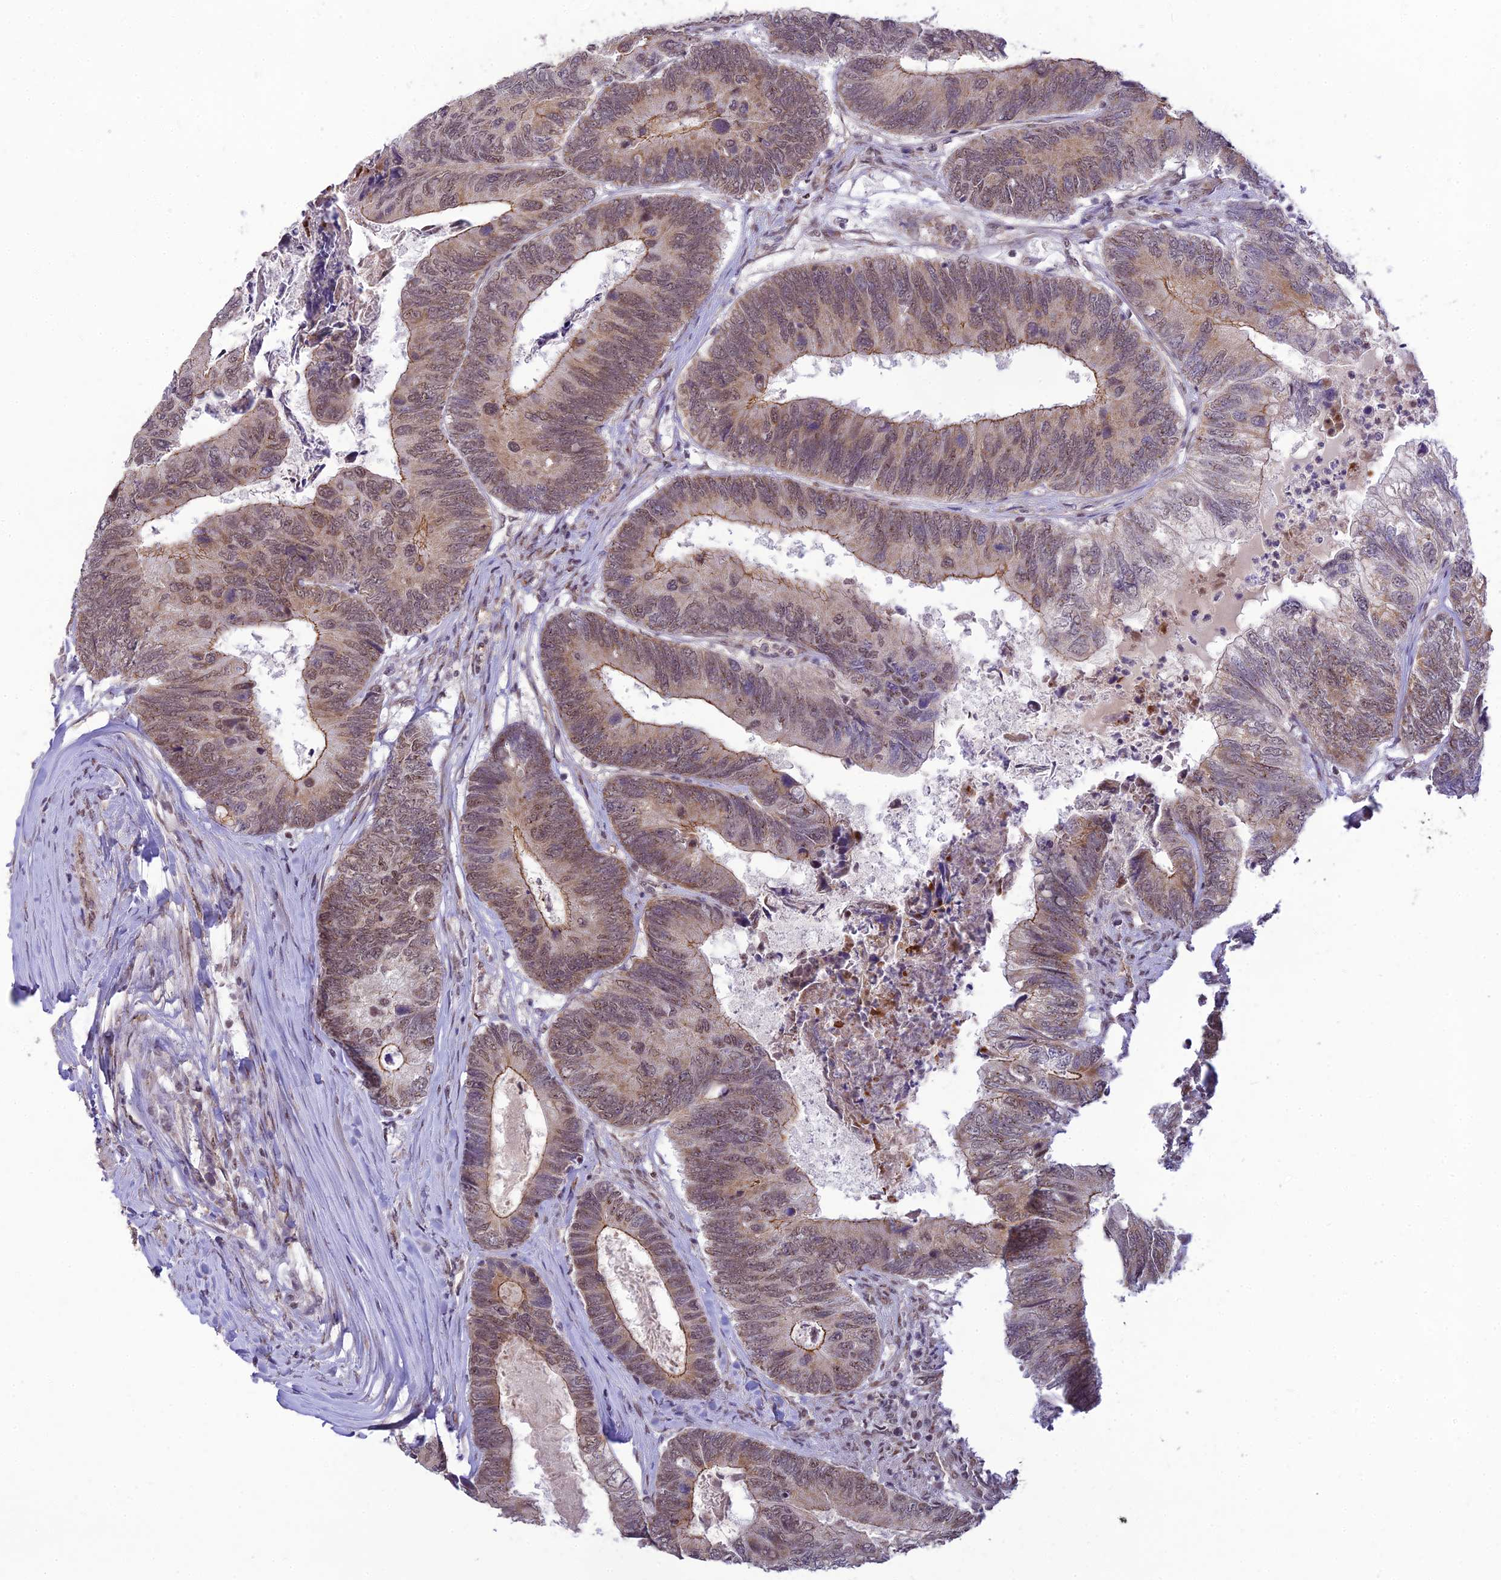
{"staining": {"intensity": "moderate", "quantity": ">75%", "location": "cytoplasmic/membranous,nuclear"}, "tissue": "colorectal cancer", "cell_type": "Tumor cells", "image_type": "cancer", "snomed": [{"axis": "morphology", "description": "Adenocarcinoma, NOS"}, {"axis": "topography", "description": "Colon"}], "caption": "Human colorectal cancer (adenocarcinoma) stained with a protein marker exhibits moderate staining in tumor cells.", "gene": "MICOS13", "patient": {"sex": "female", "age": 67}}